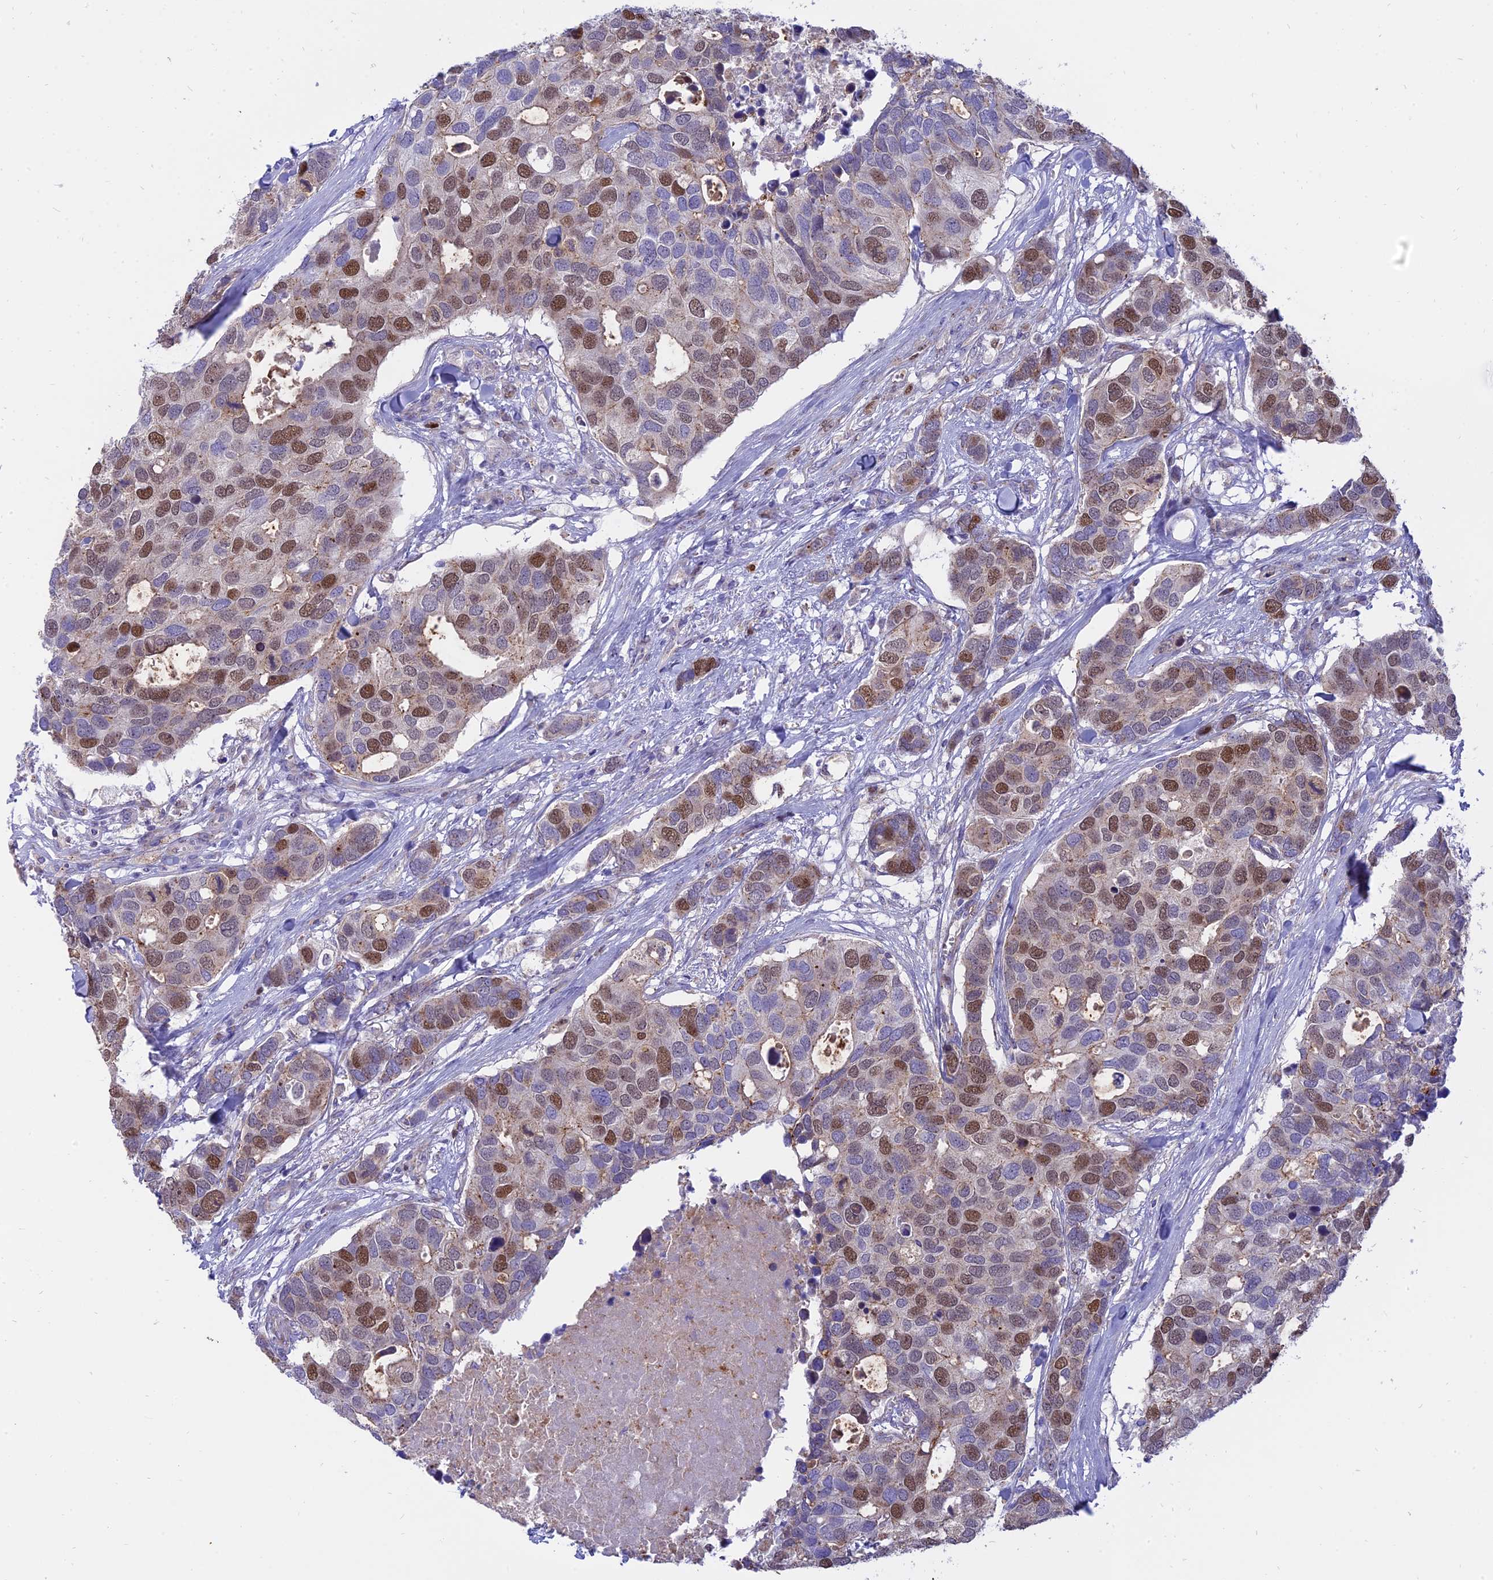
{"staining": {"intensity": "moderate", "quantity": "25%-75%", "location": "nuclear"}, "tissue": "breast cancer", "cell_type": "Tumor cells", "image_type": "cancer", "snomed": [{"axis": "morphology", "description": "Duct carcinoma"}, {"axis": "topography", "description": "Breast"}], "caption": "Immunohistochemical staining of breast invasive ductal carcinoma reveals medium levels of moderate nuclear positivity in about 25%-75% of tumor cells.", "gene": "CENPV", "patient": {"sex": "female", "age": 83}}